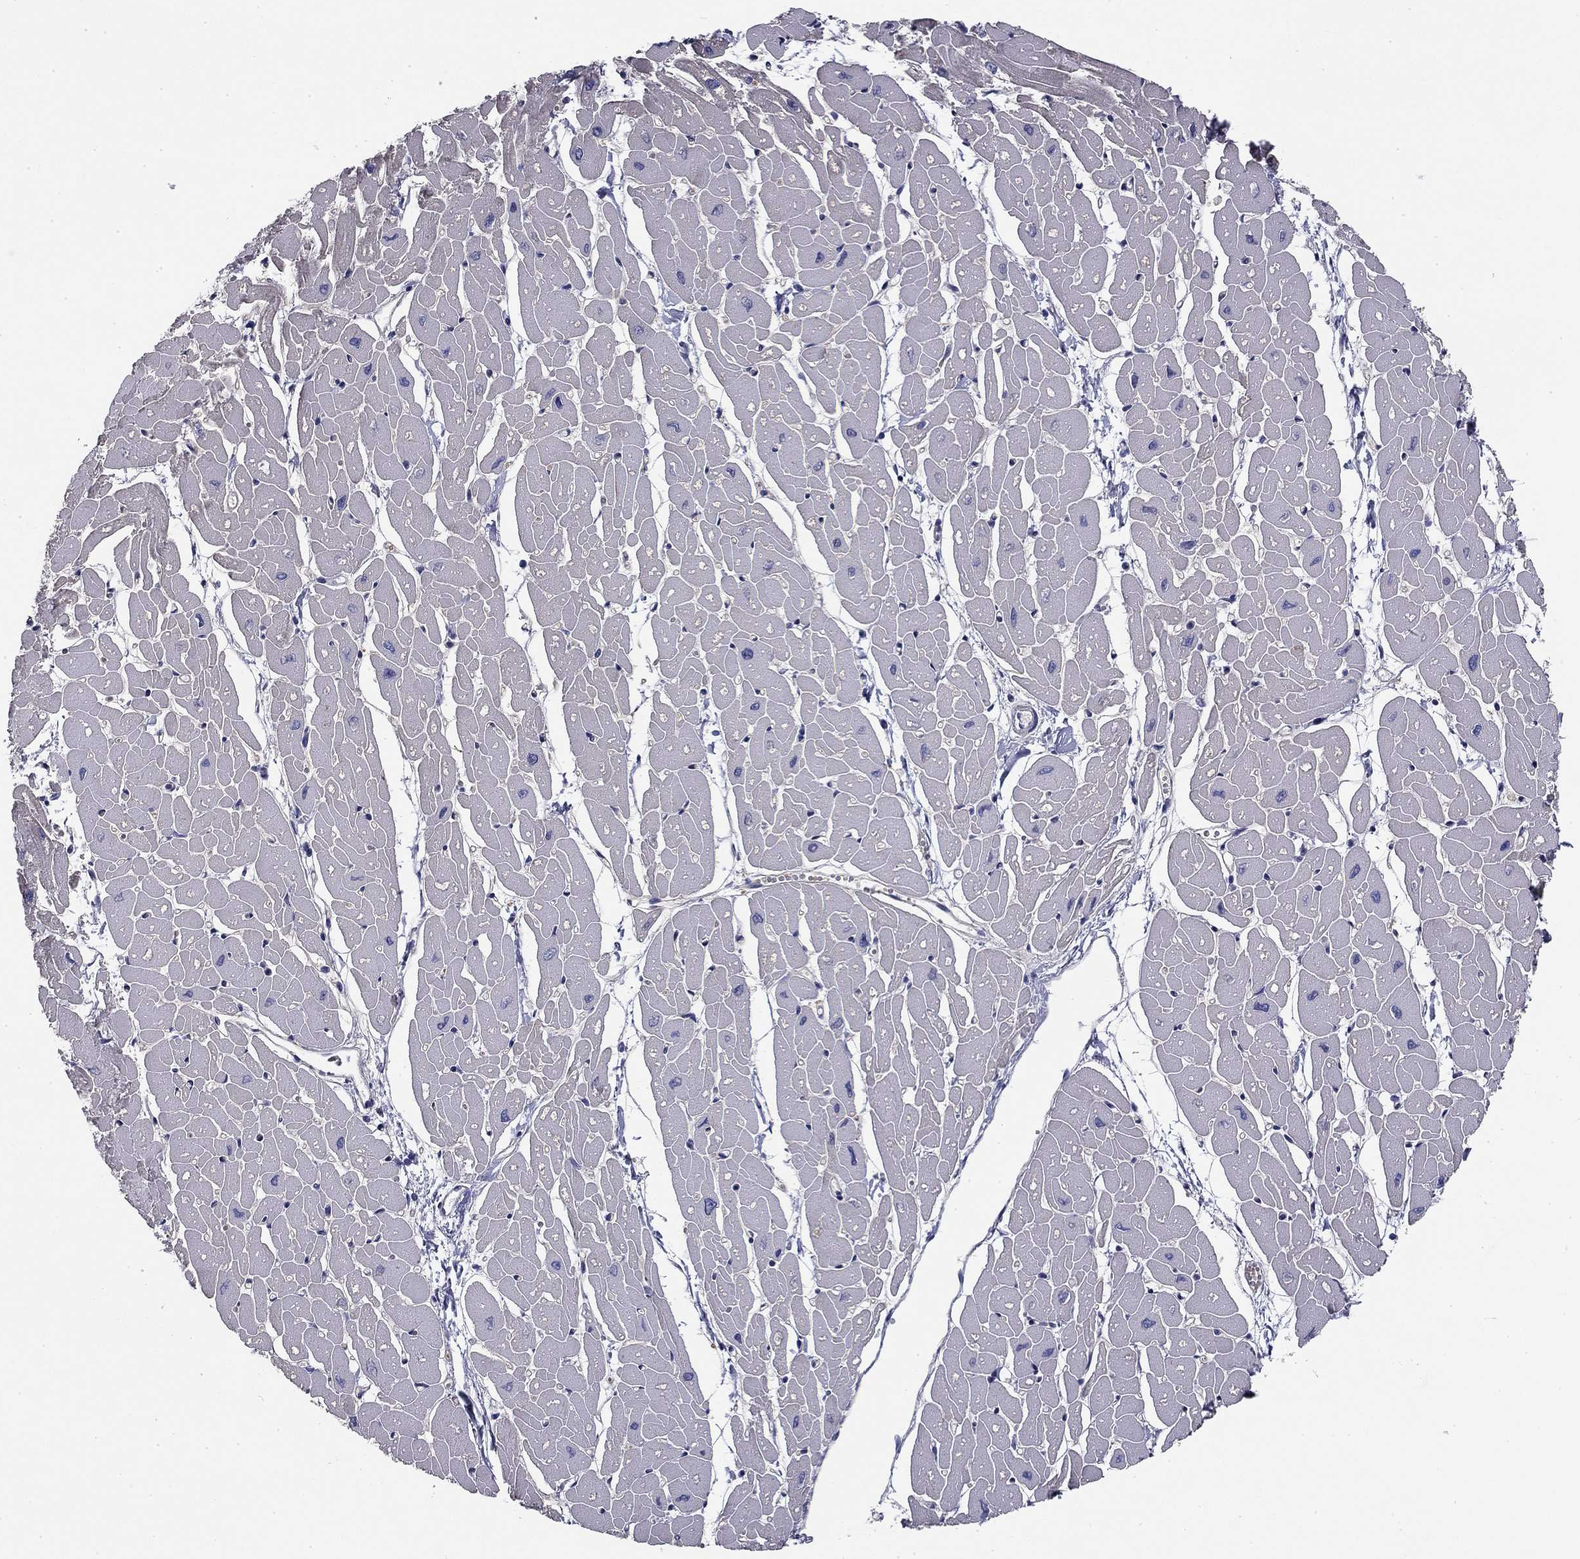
{"staining": {"intensity": "negative", "quantity": "none", "location": "none"}, "tissue": "heart muscle", "cell_type": "Cardiomyocytes", "image_type": "normal", "snomed": [{"axis": "morphology", "description": "Normal tissue, NOS"}, {"axis": "topography", "description": "Heart"}], "caption": "Immunohistochemistry of unremarkable heart muscle demonstrates no staining in cardiomyocytes. Nuclei are stained in blue.", "gene": "CPLX4", "patient": {"sex": "male", "age": 57}}